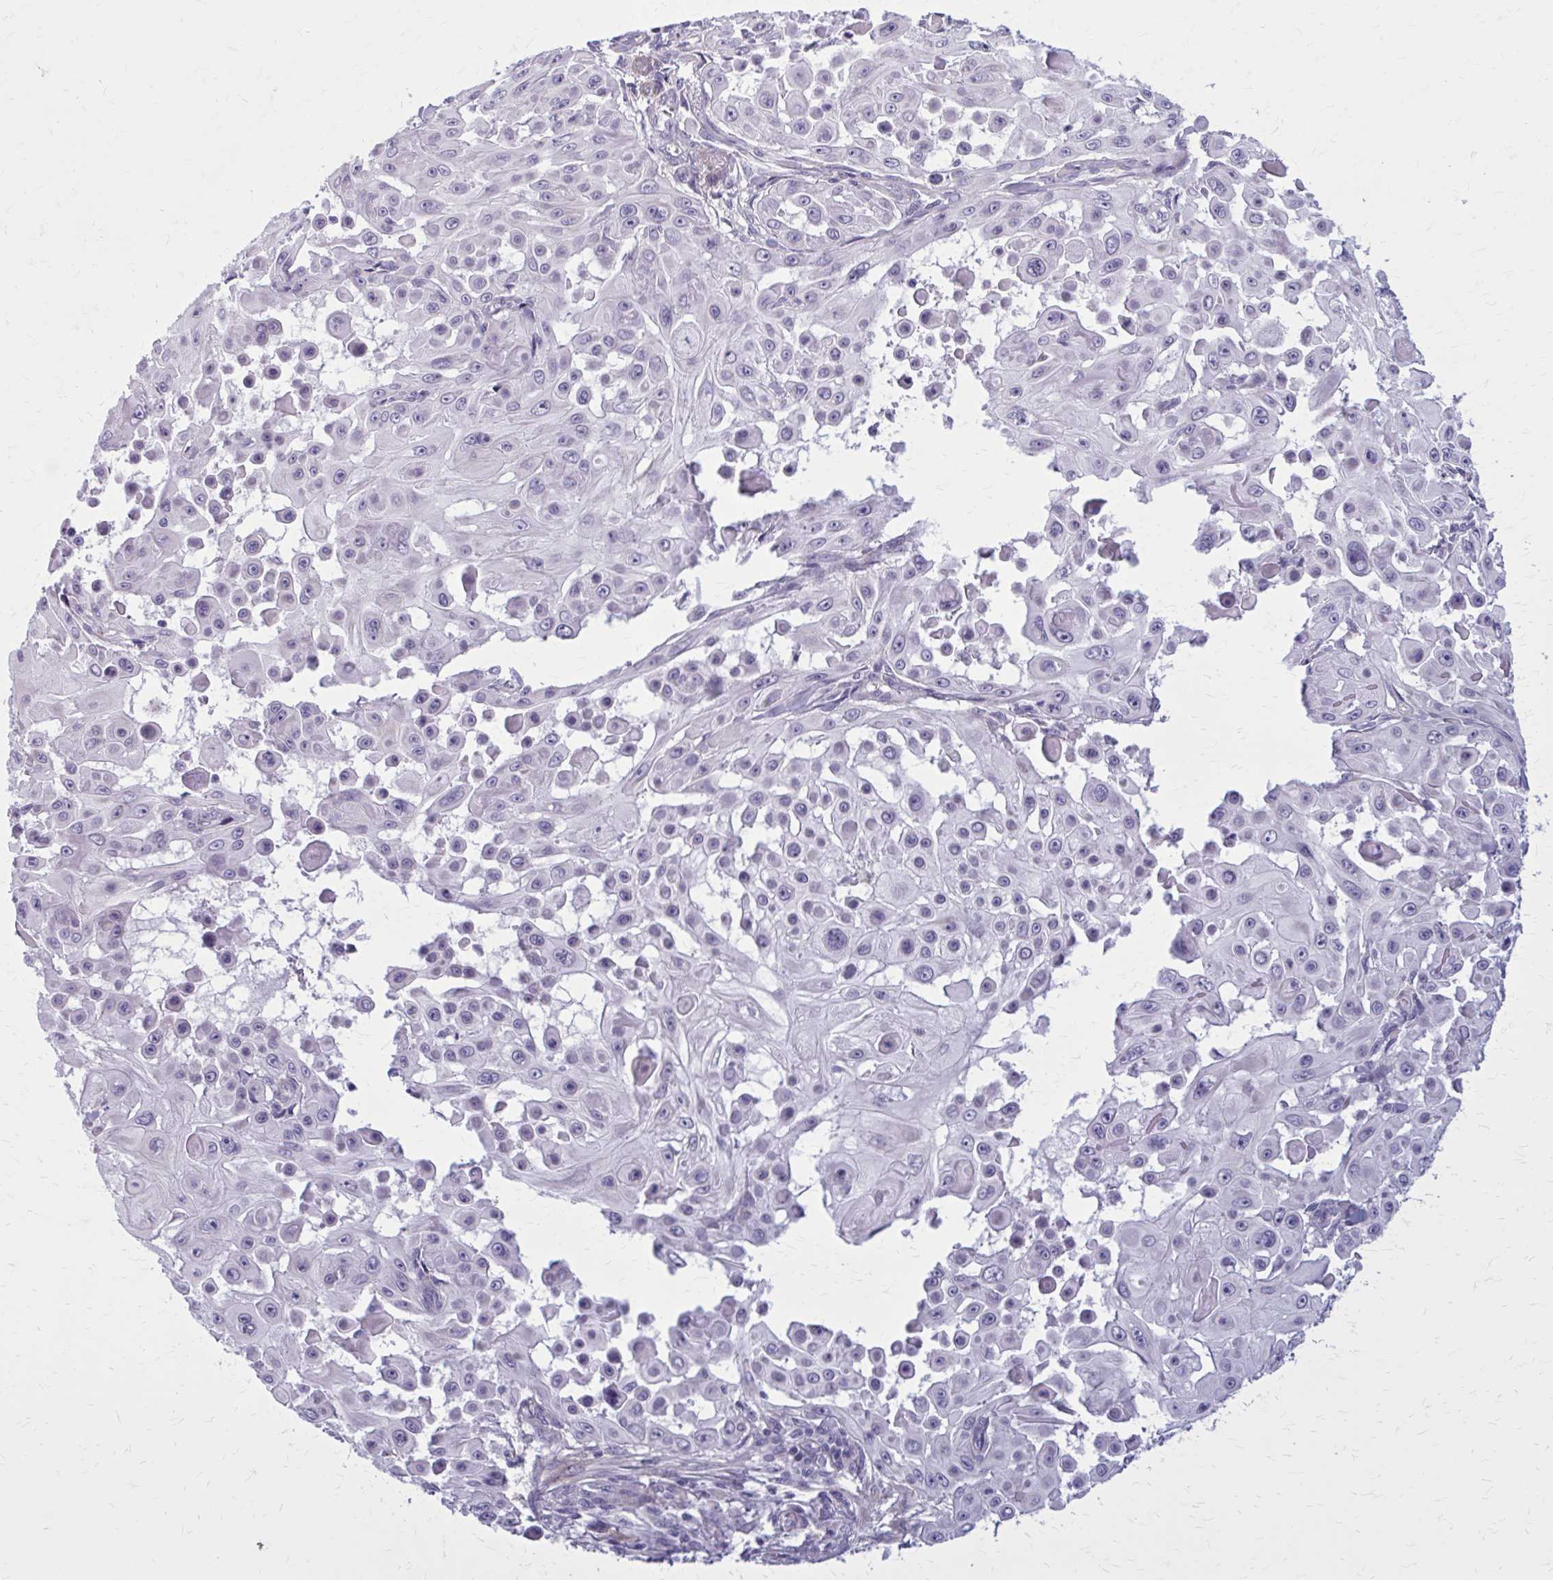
{"staining": {"intensity": "negative", "quantity": "none", "location": "none"}, "tissue": "skin cancer", "cell_type": "Tumor cells", "image_type": "cancer", "snomed": [{"axis": "morphology", "description": "Squamous cell carcinoma, NOS"}, {"axis": "topography", "description": "Skin"}], "caption": "Micrograph shows no significant protein expression in tumor cells of skin cancer (squamous cell carcinoma). (IHC, brightfield microscopy, high magnification).", "gene": "AKAP12", "patient": {"sex": "male", "age": 91}}